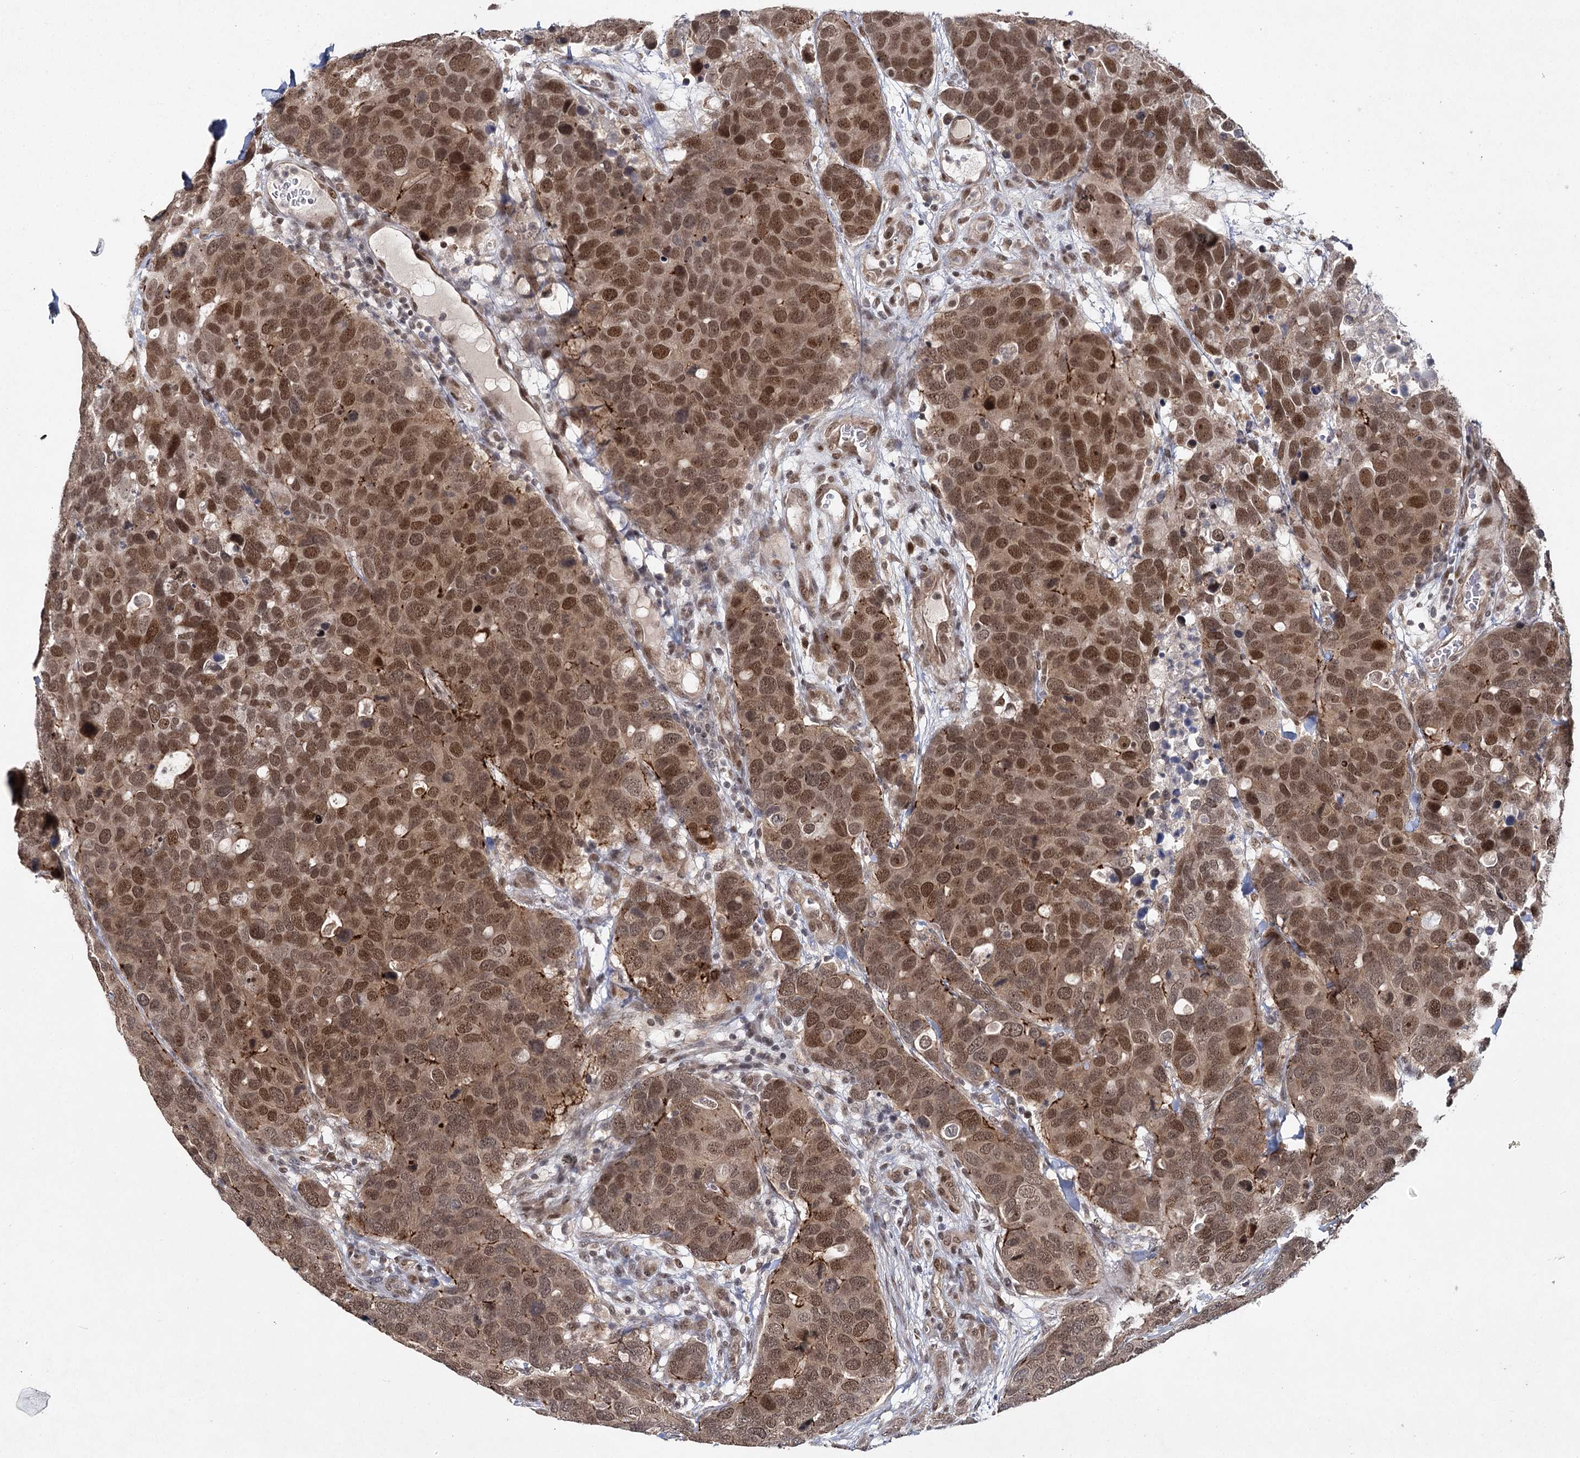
{"staining": {"intensity": "moderate", "quantity": ">75%", "location": "nuclear"}, "tissue": "breast cancer", "cell_type": "Tumor cells", "image_type": "cancer", "snomed": [{"axis": "morphology", "description": "Duct carcinoma"}, {"axis": "topography", "description": "Breast"}], "caption": "Infiltrating ductal carcinoma (breast) stained for a protein exhibits moderate nuclear positivity in tumor cells.", "gene": "DCUN1D4", "patient": {"sex": "female", "age": 83}}